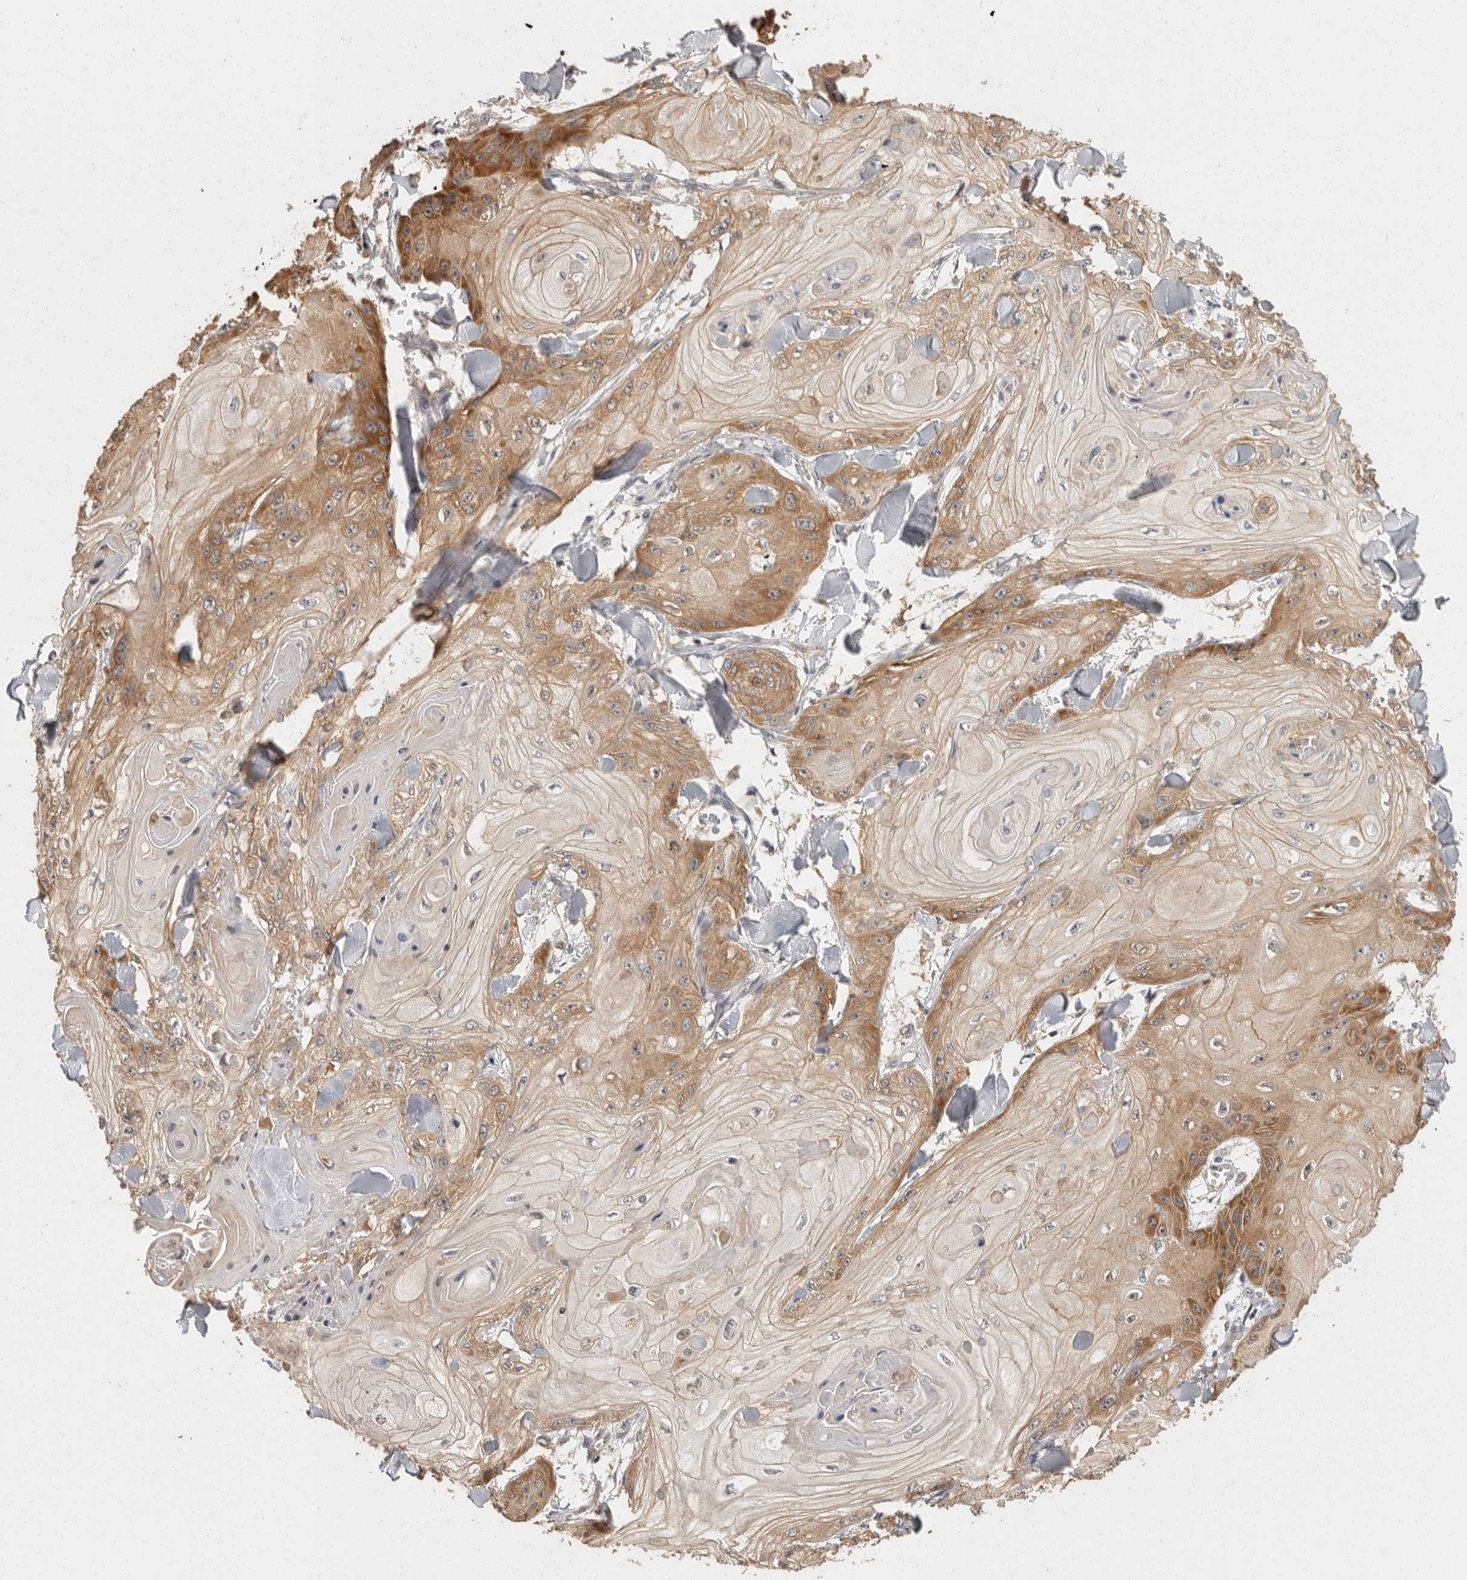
{"staining": {"intensity": "moderate", "quantity": "25%-75%", "location": "cytoplasmic/membranous"}, "tissue": "skin cancer", "cell_type": "Tumor cells", "image_type": "cancer", "snomed": [{"axis": "morphology", "description": "Squamous cell carcinoma, NOS"}, {"axis": "topography", "description": "Skin"}], "caption": "Protein expression analysis of skin squamous cell carcinoma exhibits moderate cytoplasmic/membranous expression in about 25%-75% of tumor cells.", "gene": "BAIAP2", "patient": {"sex": "male", "age": 74}}